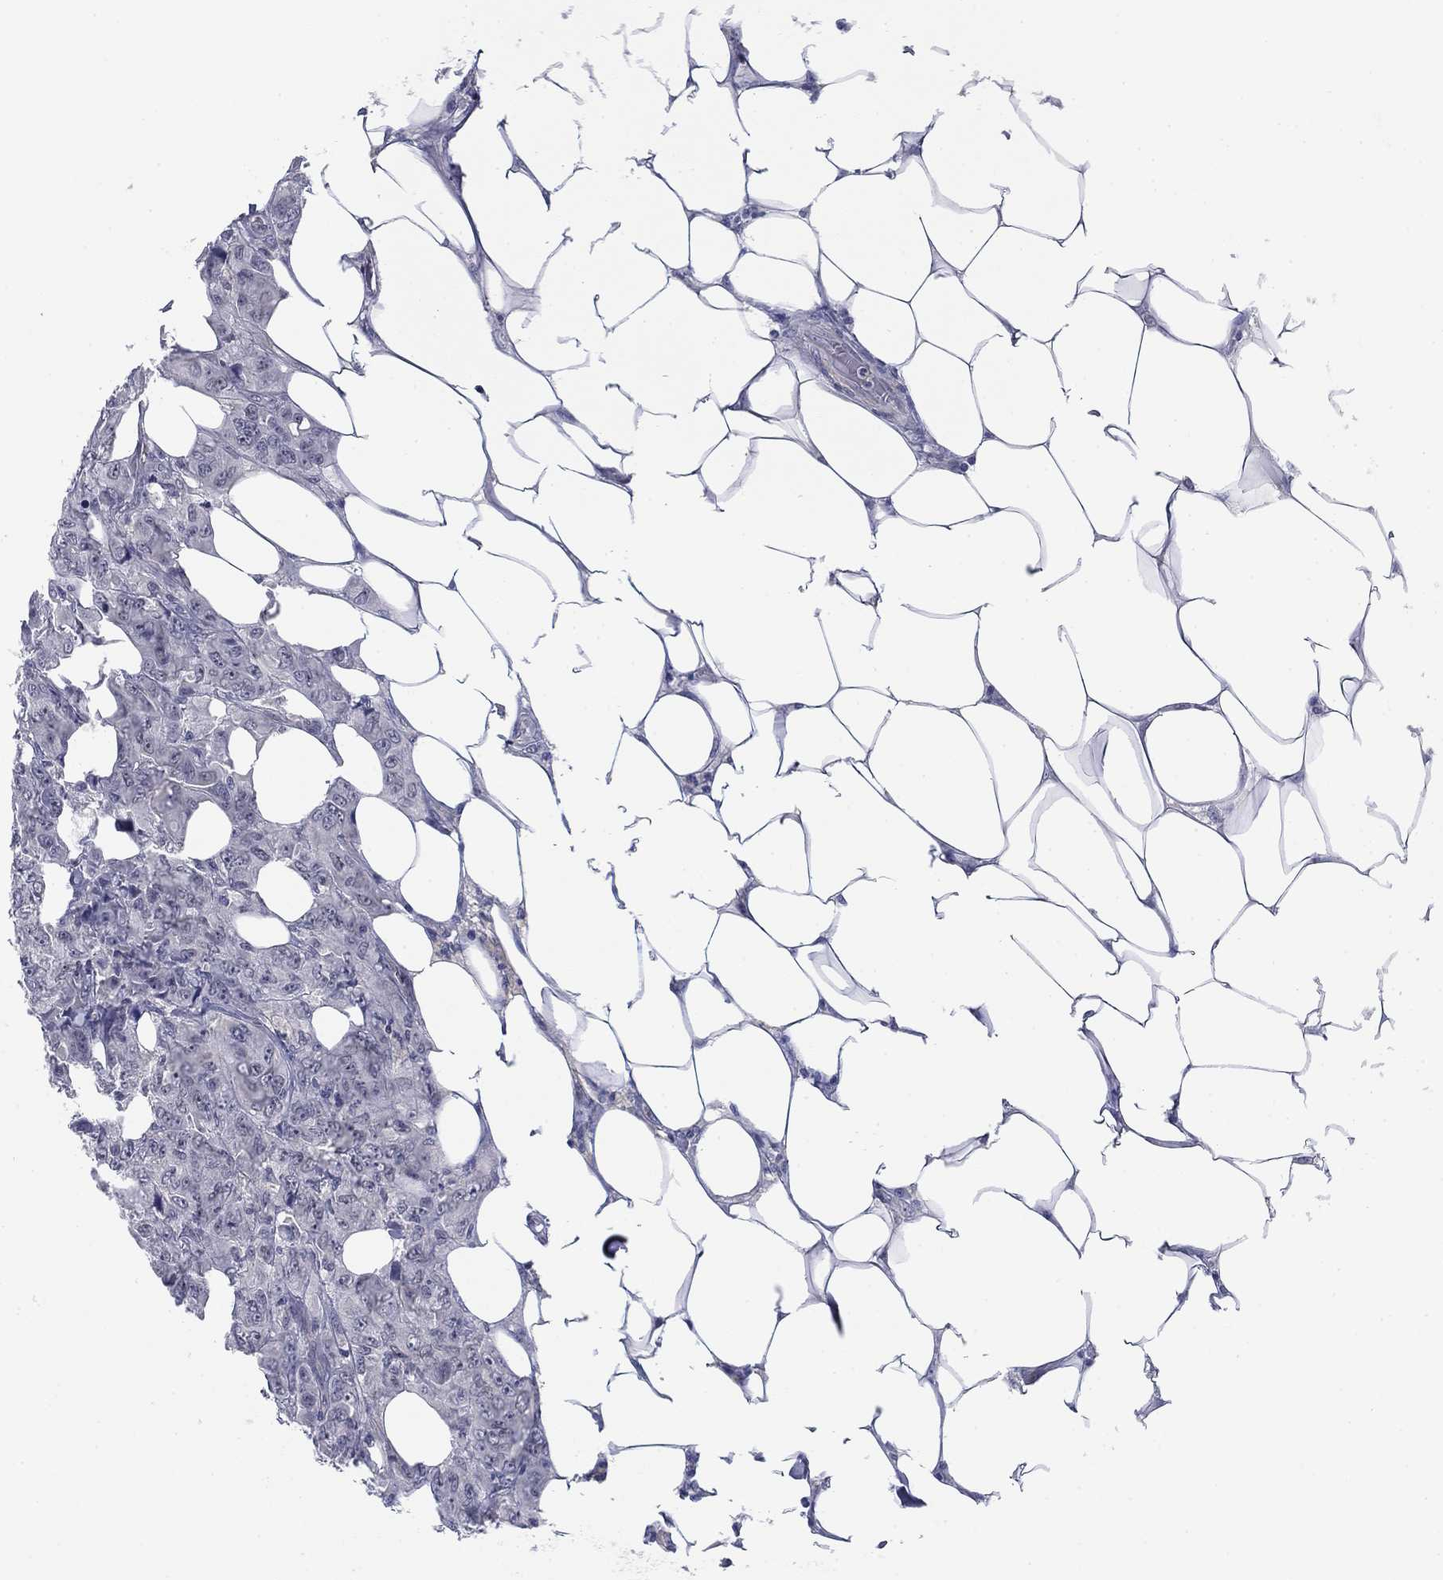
{"staining": {"intensity": "negative", "quantity": "none", "location": "none"}, "tissue": "breast cancer", "cell_type": "Tumor cells", "image_type": "cancer", "snomed": [{"axis": "morphology", "description": "Duct carcinoma"}, {"axis": "topography", "description": "Breast"}], "caption": "Breast cancer was stained to show a protein in brown. There is no significant staining in tumor cells. Brightfield microscopy of immunohistochemistry (IHC) stained with DAB (brown) and hematoxylin (blue), captured at high magnification.", "gene": "TIGD4", "patient": {"sex": "female", "age": 43}}